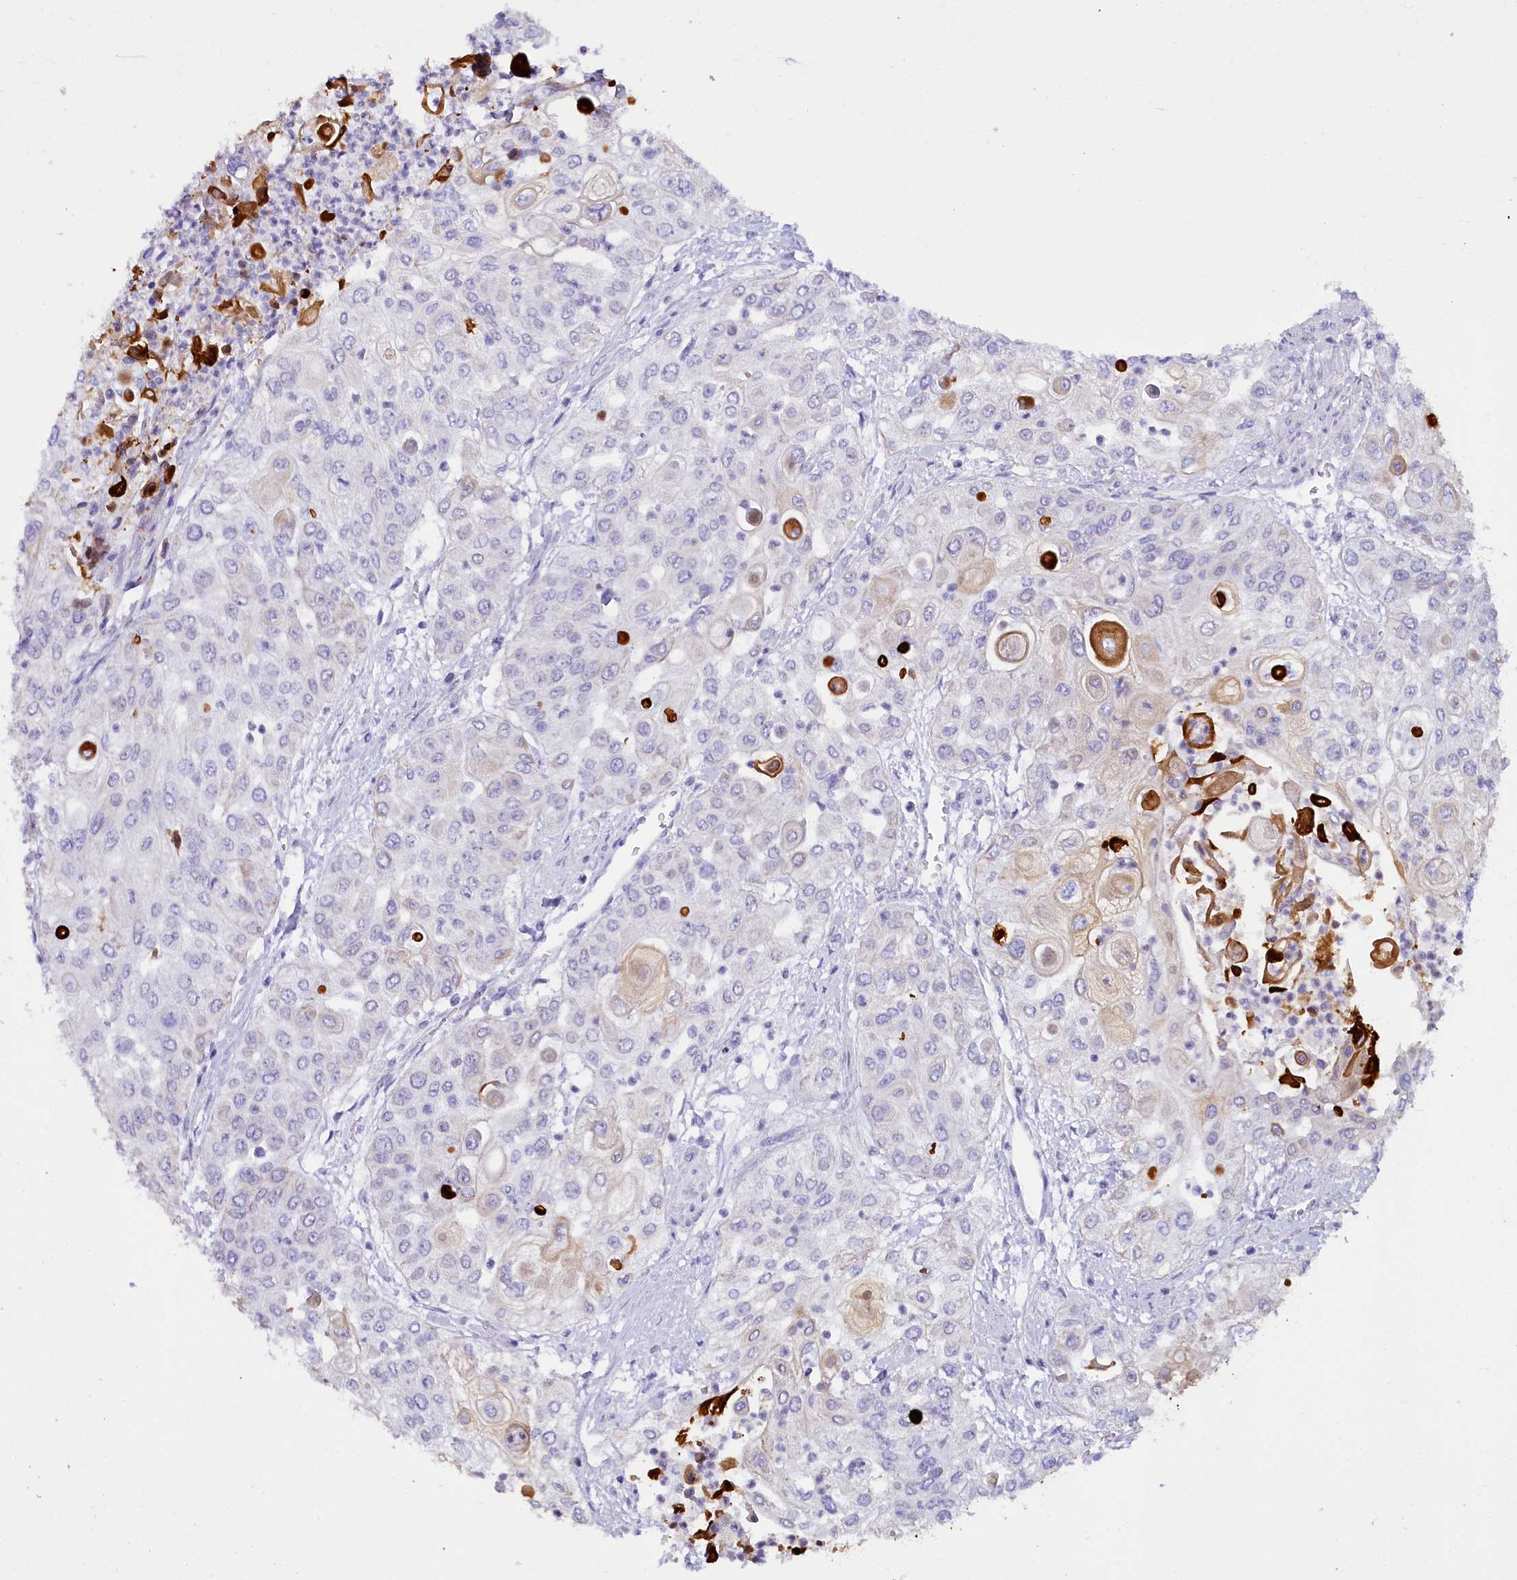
{"staining": {"intensity": "negative", "quantity": "none", "location": "none"}, "tissue": "urothelial cancer", "cell_type": "Tumor cells", "image_type": "cancer", "snomed": [{"axis": "morphology", "description": "Urothelial carcinoma, High grade"}, {"axis": "topography", "description": "Urinary bladder"}], "caption": "Immunohistochemical staining of urothelial cancer reveals no significant staining in tumor cells.", "gene": "FAAP20", "patient": {"sex": "female", "age": 79}}